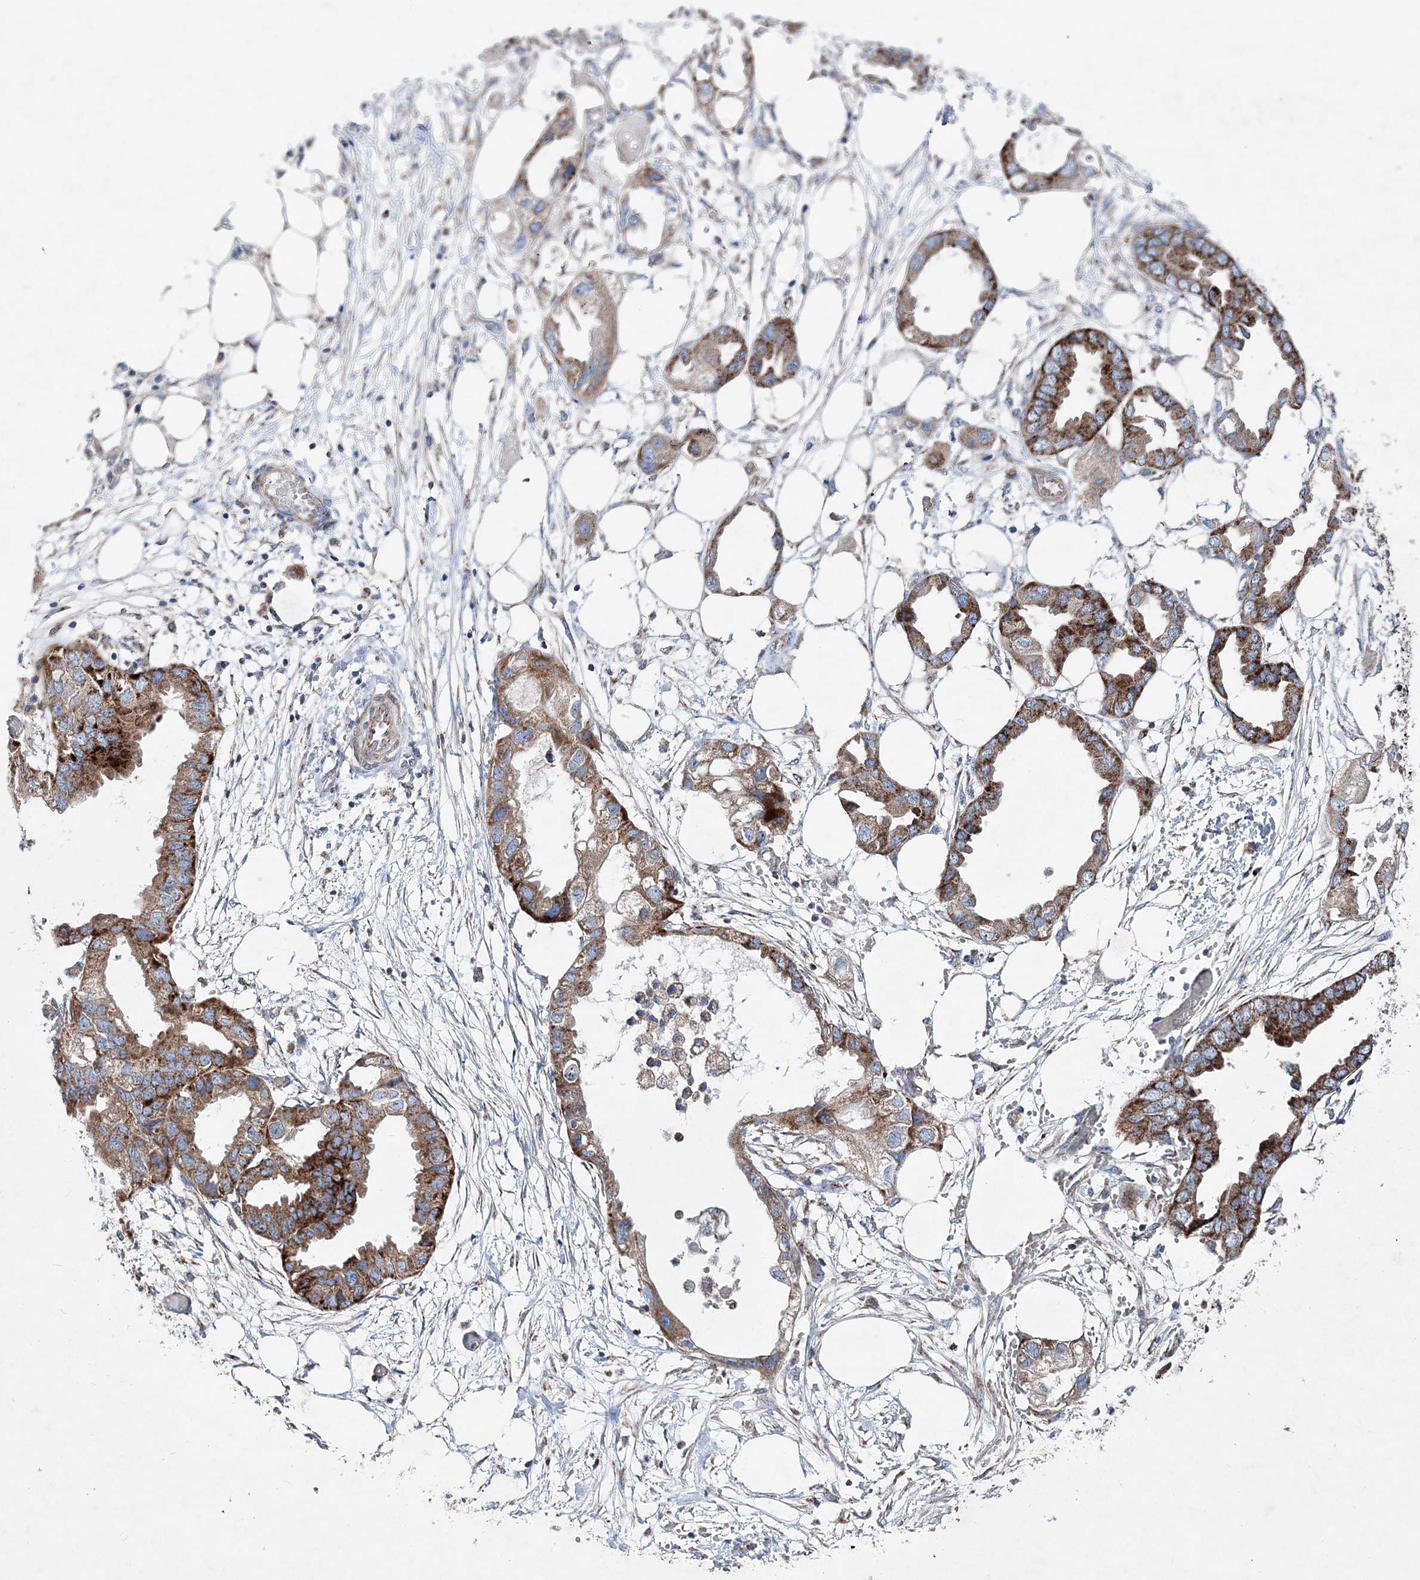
{"staining": {"intensity": "strong", "quantity": "25%-75%", "location": "cytoplasmic/membranous"}, "tissue": "endometrial cancer", "cell_type": "Tumor cells", "image_type": "cancer", "snomed": [{"axis": "morphology", "description": "Adenocarcinoma, NOS"}, {"axis": "morphology", "description": "Adenocarcinoma, metastatic, NOS"}, {"axis": "topography", "description": "Adipose tissue"}, {"axis": "topography", "description": "Endometrium"}], "caption": "A brown stain highlights strong cytoplasmic/membranous staining of a protein in human adenocarcinoma (endometrial) tumor cells. The staining was performed using DAB (3,3'-diaminobenzidine) to visualize the protein expression in brown, while the nuclei were stained in blue with hematoxylin (Magnification: 20x).", "gene": "NGLY1", "patient": {"sex": "female", "age": 67}}